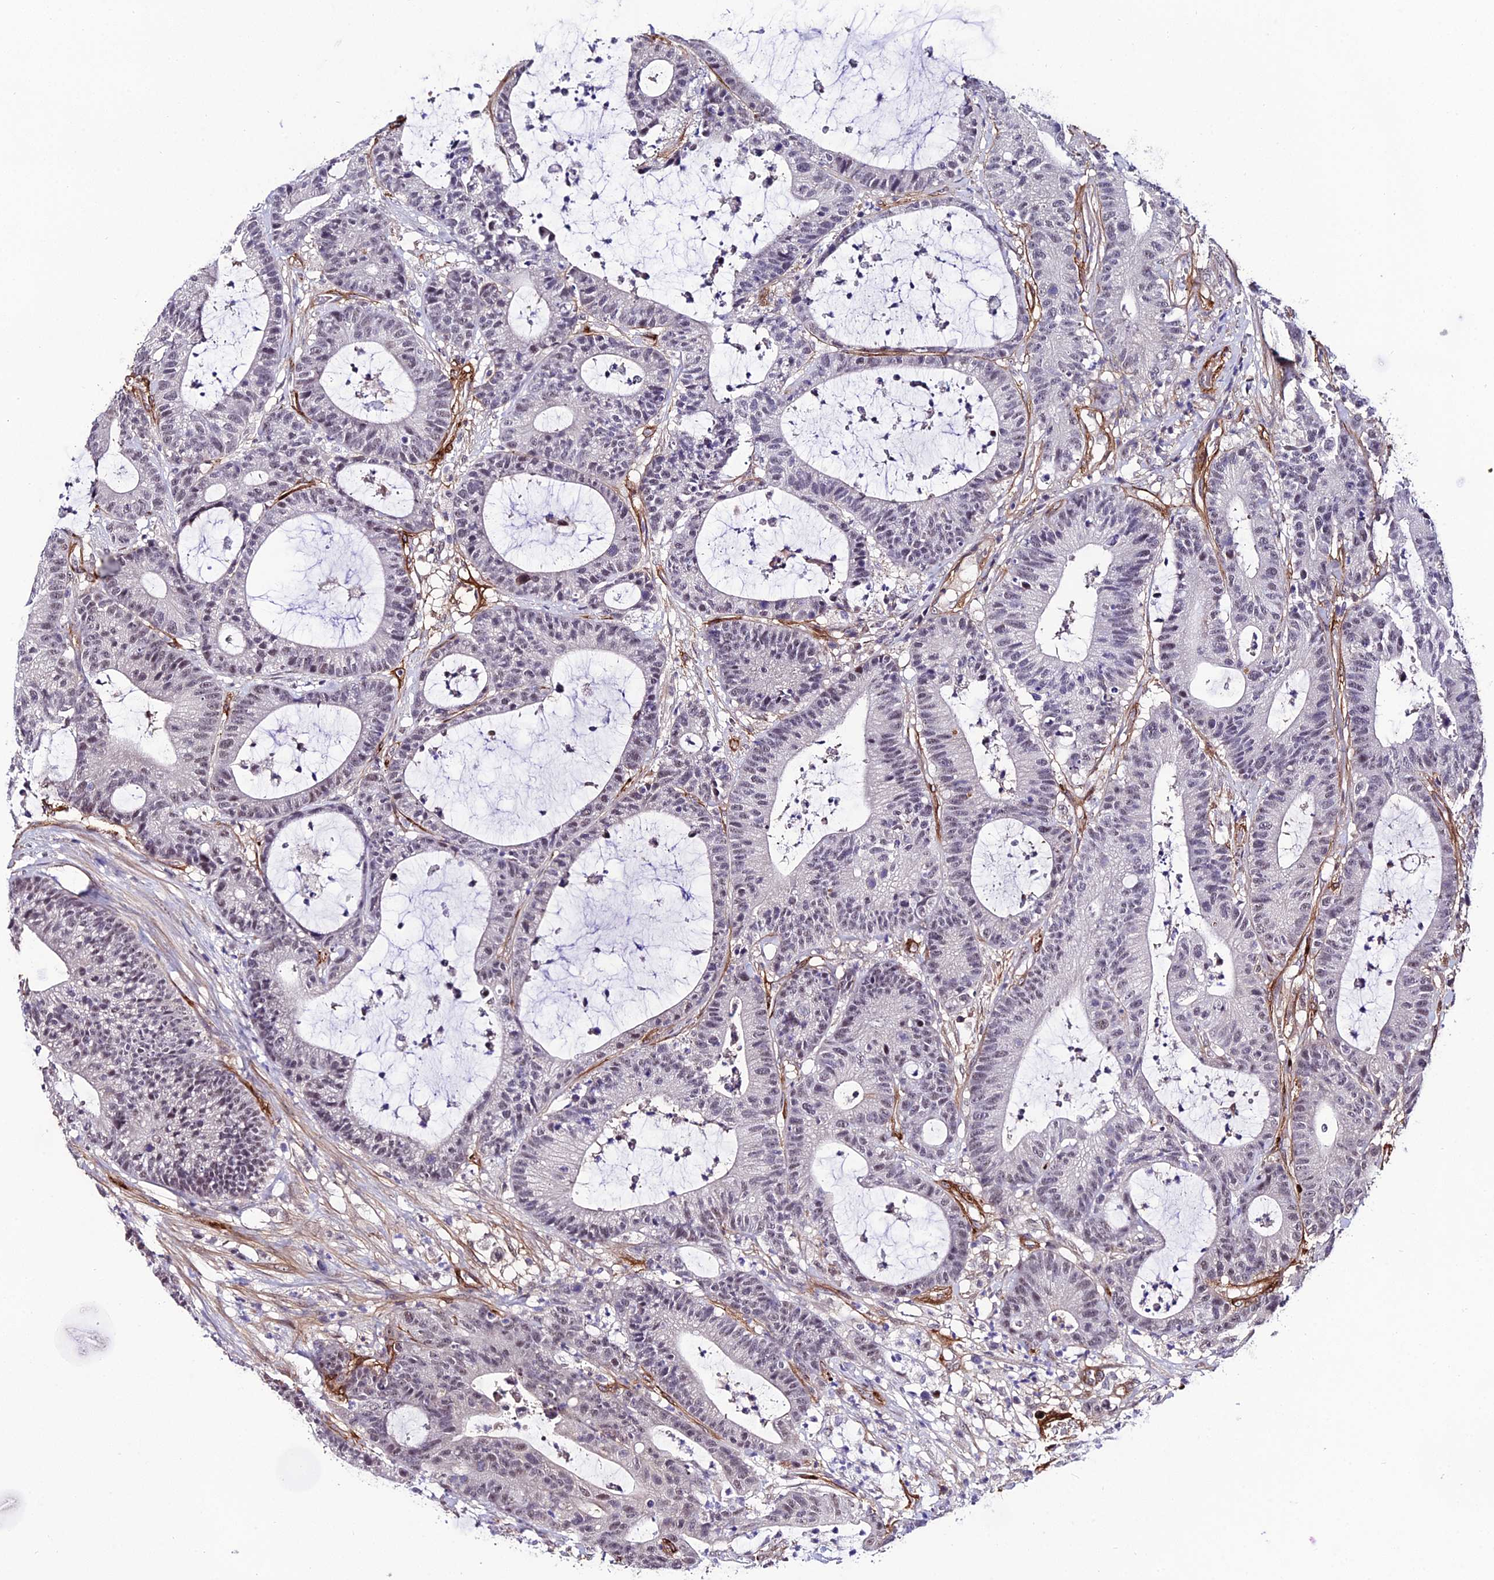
{"staining": {"intensity": "weak", "quantity": "<25%", "location": "nuclear"}, "tissue": "colorectal cancer", "cell_type": "Tumor cells", "image_type": "cancer", "snomed": [{"axis": "morphology", "description": "Adenocarcinoma, NOS"}, {"axis": "topography", "description": "Colon"}], "caption": "The micrograph reveals no staining of tumor cells in adenocarcinoma (colorectal).", "gene": "SYT15", "patient": {"sex": "female", "age": 84}}